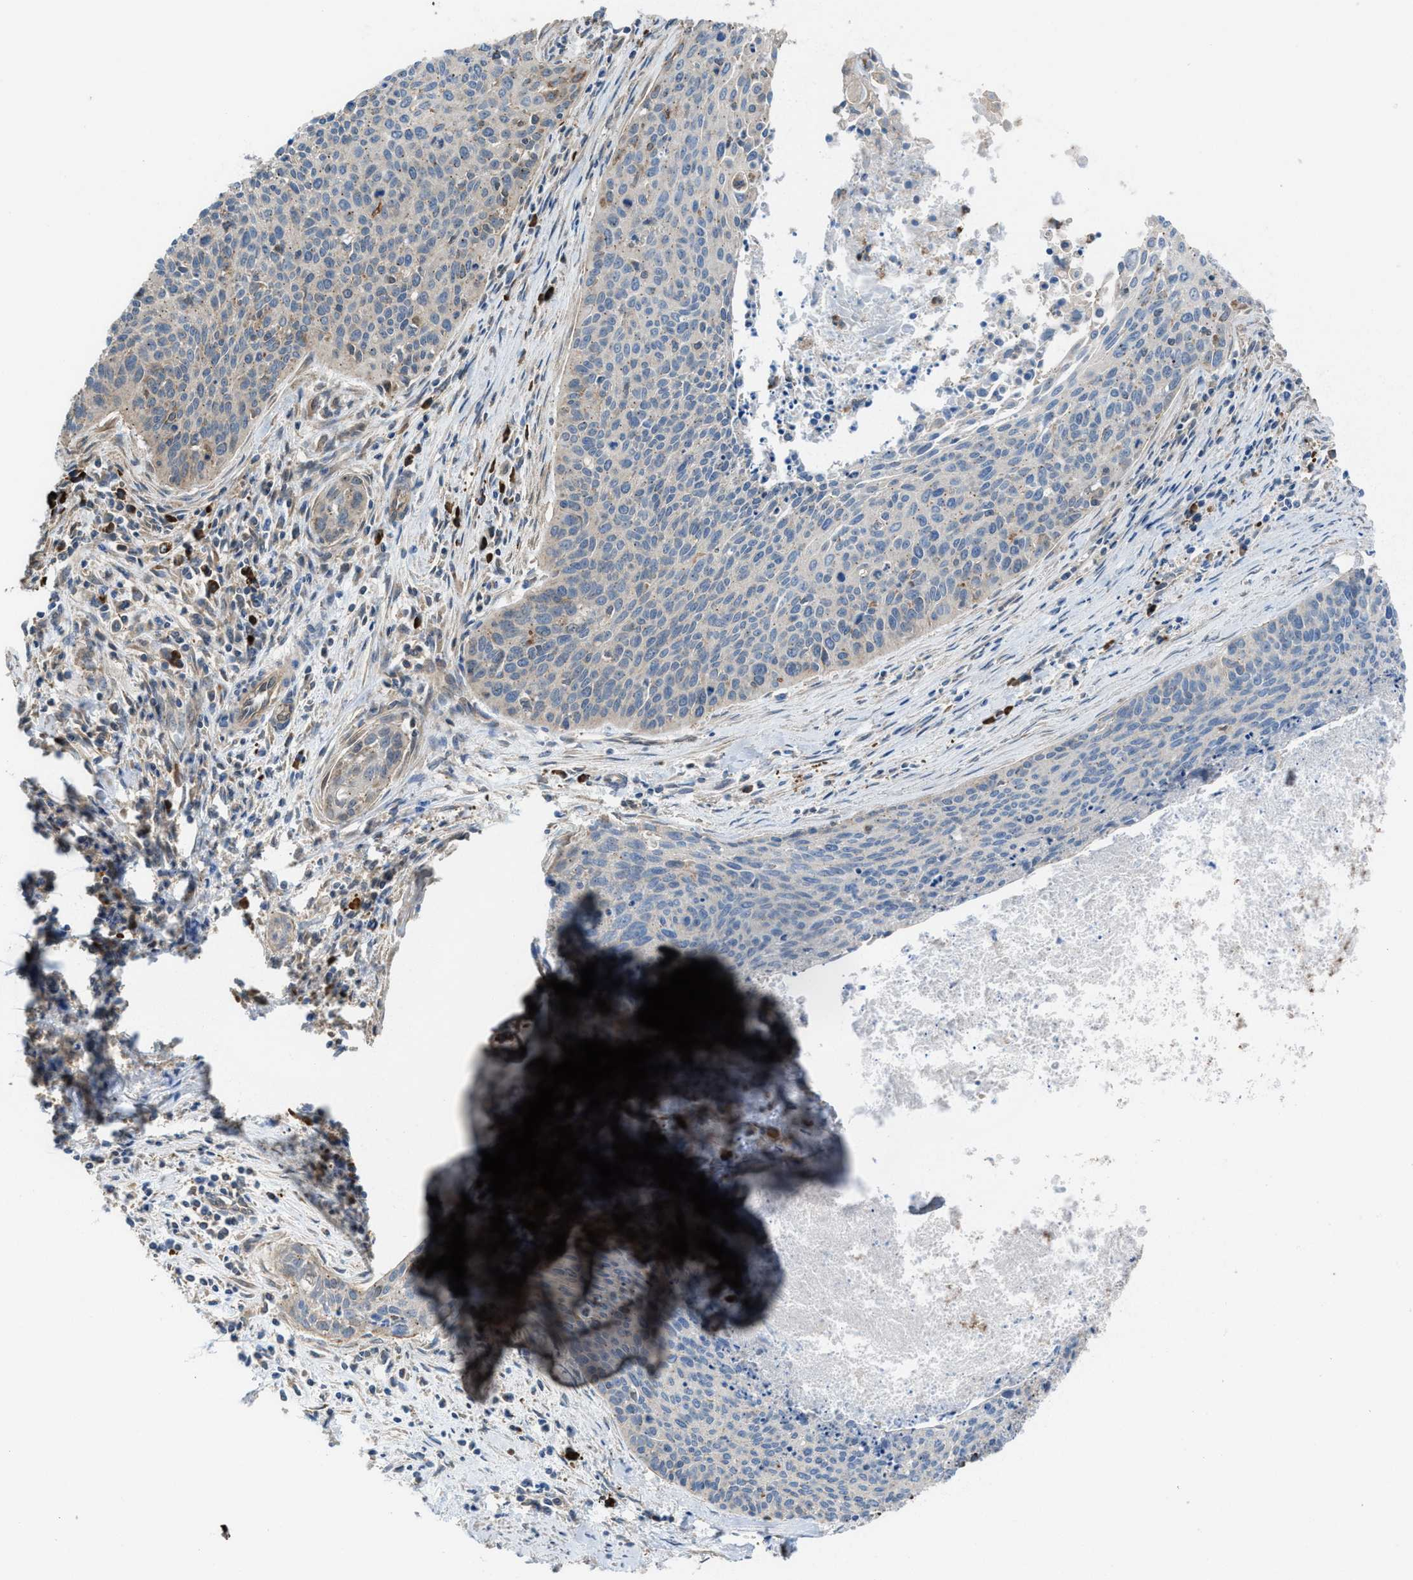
{"staining": {"intensity": "weak", "quantity": "<25%", "location": "cytoplasmic/membranous"}, "tissue": "cervical cancer", "cell_type": "Tumor cells", "image_type": "cancer", "snomed": [{"axis": "morphology", "description": "Squamous cell carcinoma, NOS"}, {"axis": "topography", "description": "Cervix"}], "caption": "A photomicrograph of human cervical squamous cell carcinoma is negative for staining in tumor cells.", "gene": "PLAA", "patient": {"sex": "female", "age": 55}}